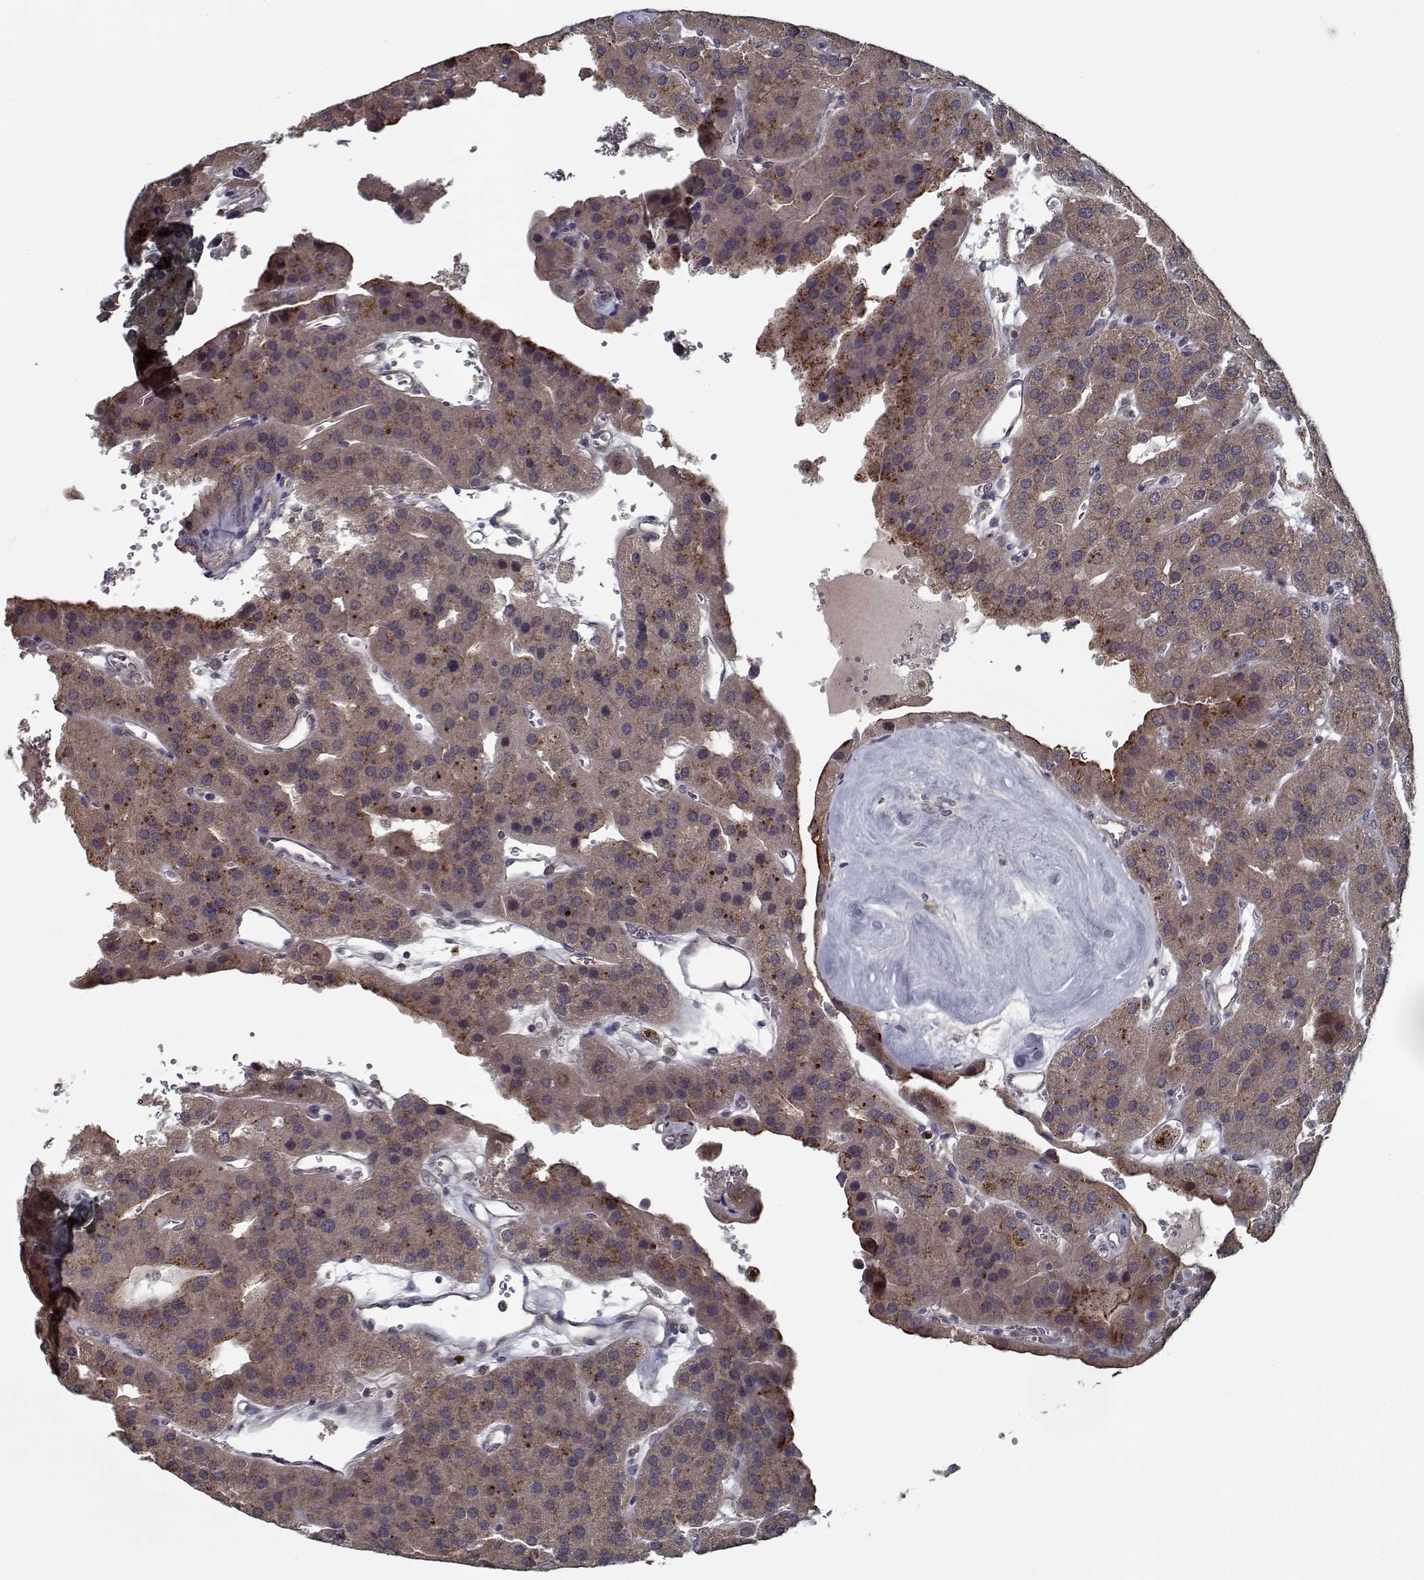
{"staining": {"intensity": "weak", "quantity": ">75%", "location": "cytoplasmic/membranous"}, "tissue": "parathyroid gland", "cell_type": "Glandular cells", "image_type": "normal", "snomed": [{"axis": "morphology", "description": "Normal tissue, NOS"}, {"axis": "morphology", "description": "Adenoma, NOS"}, {"axis": "topography", "description": "Parathyroid gland"}], "caption": "Human parathyroid gland stained with a brown dye displays weak cytoplasmic/membranous positive expression in approximately >75% of glandular cells.", "gene": "NLK", "patient": {"sex": "female", "age": 86}}